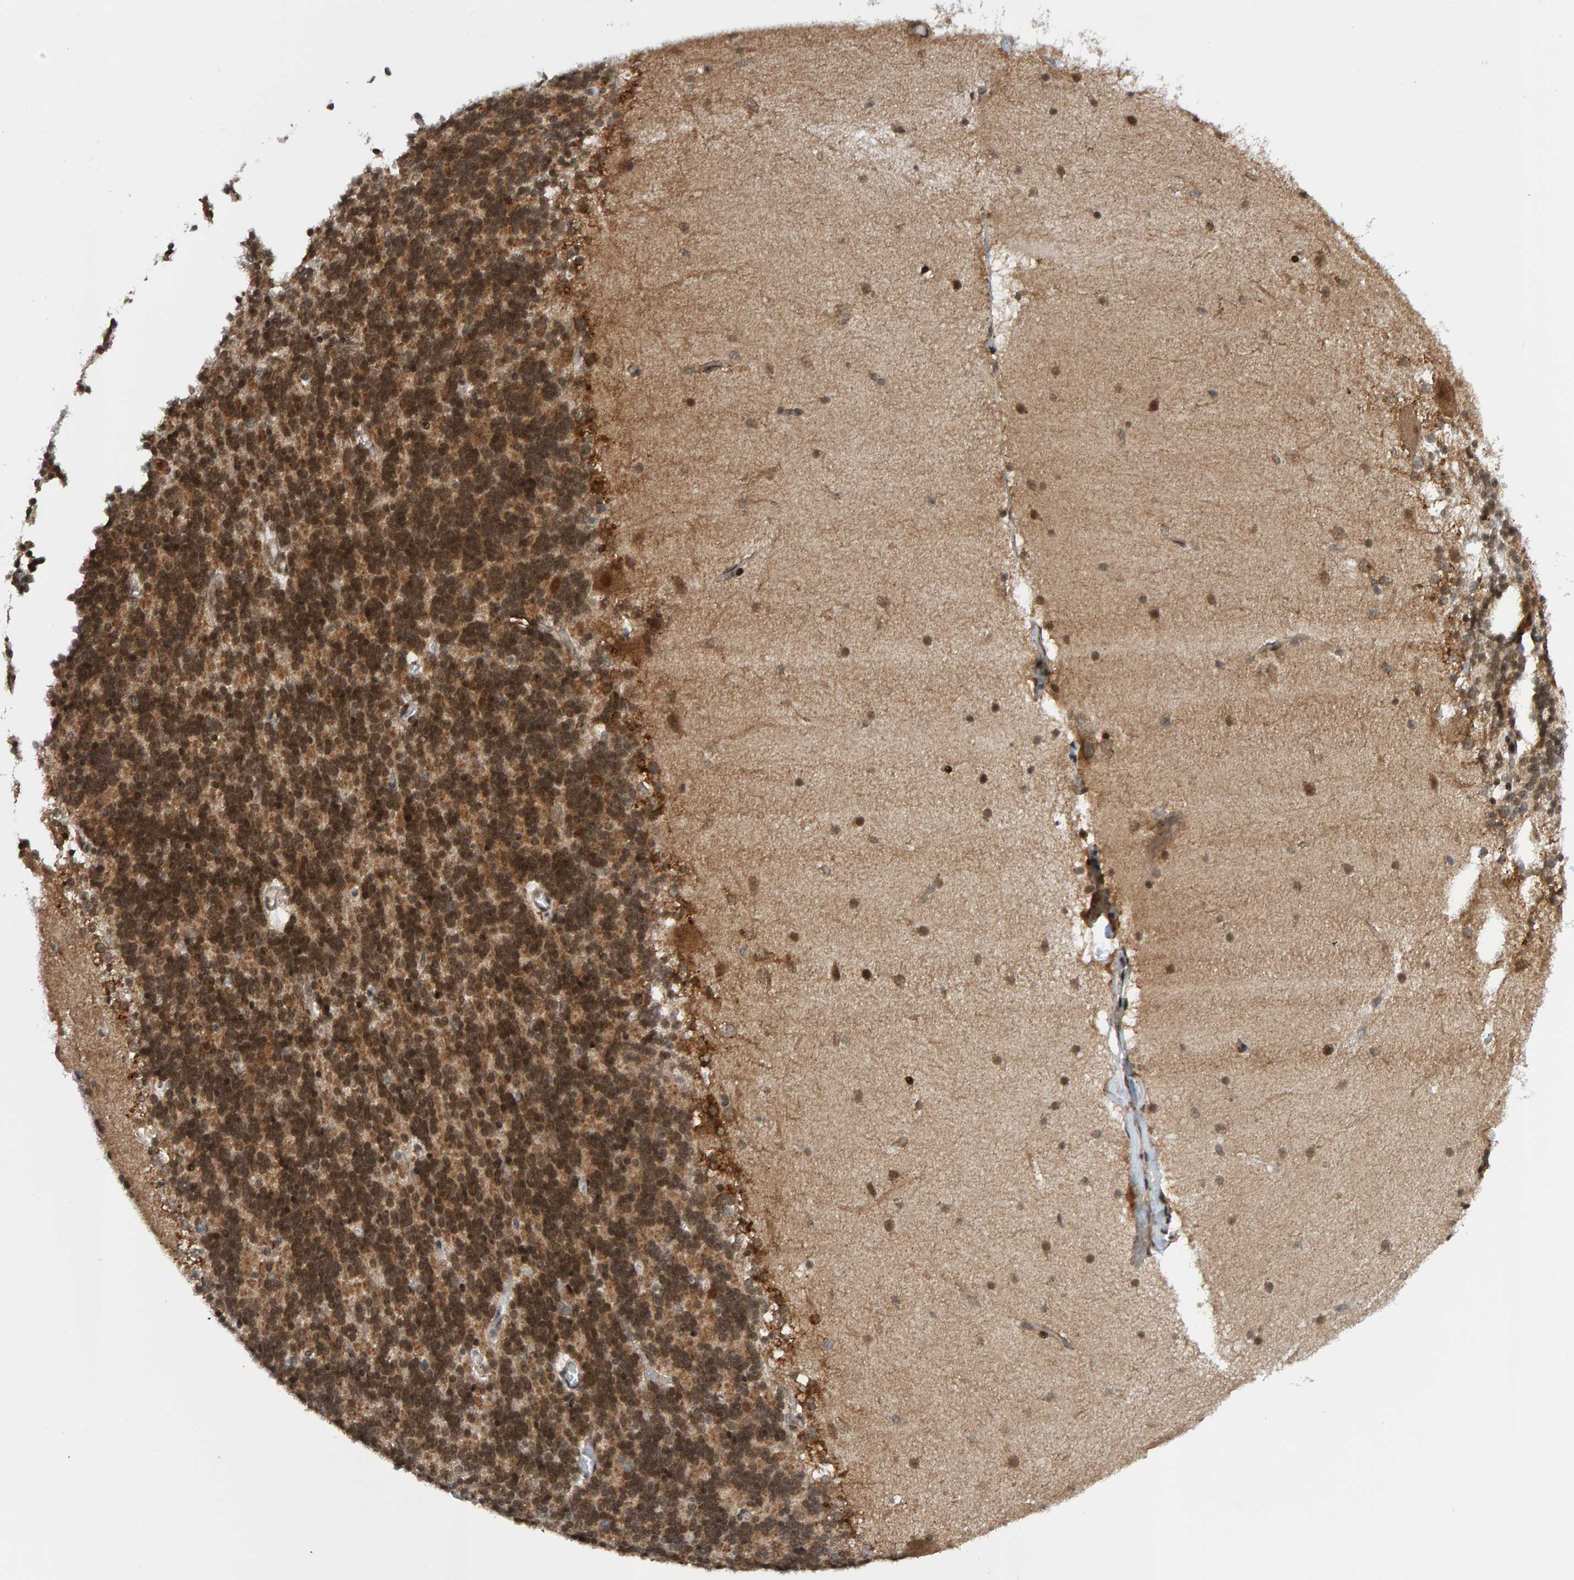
{"staining": {"intensity": "strong", "quantity": "25%-75%", "location": "nuclear"}, "tissue": "cerebellum", "cell_type": "Cells in granular layer", "image_type": "normal", "snomed": [{"axis": "morphology", "description": "Normal tissue, NOS"}, {"axis": "topography", "description": "Cerebellum"}], "caption": "Cerebellum stained with DAB IHC exhibits high levels of strong nuclear staining in about 25%-75% of cells in granular layer.", "gene": "ZNF366", "patient": {"sex": "female", "age": 19}}